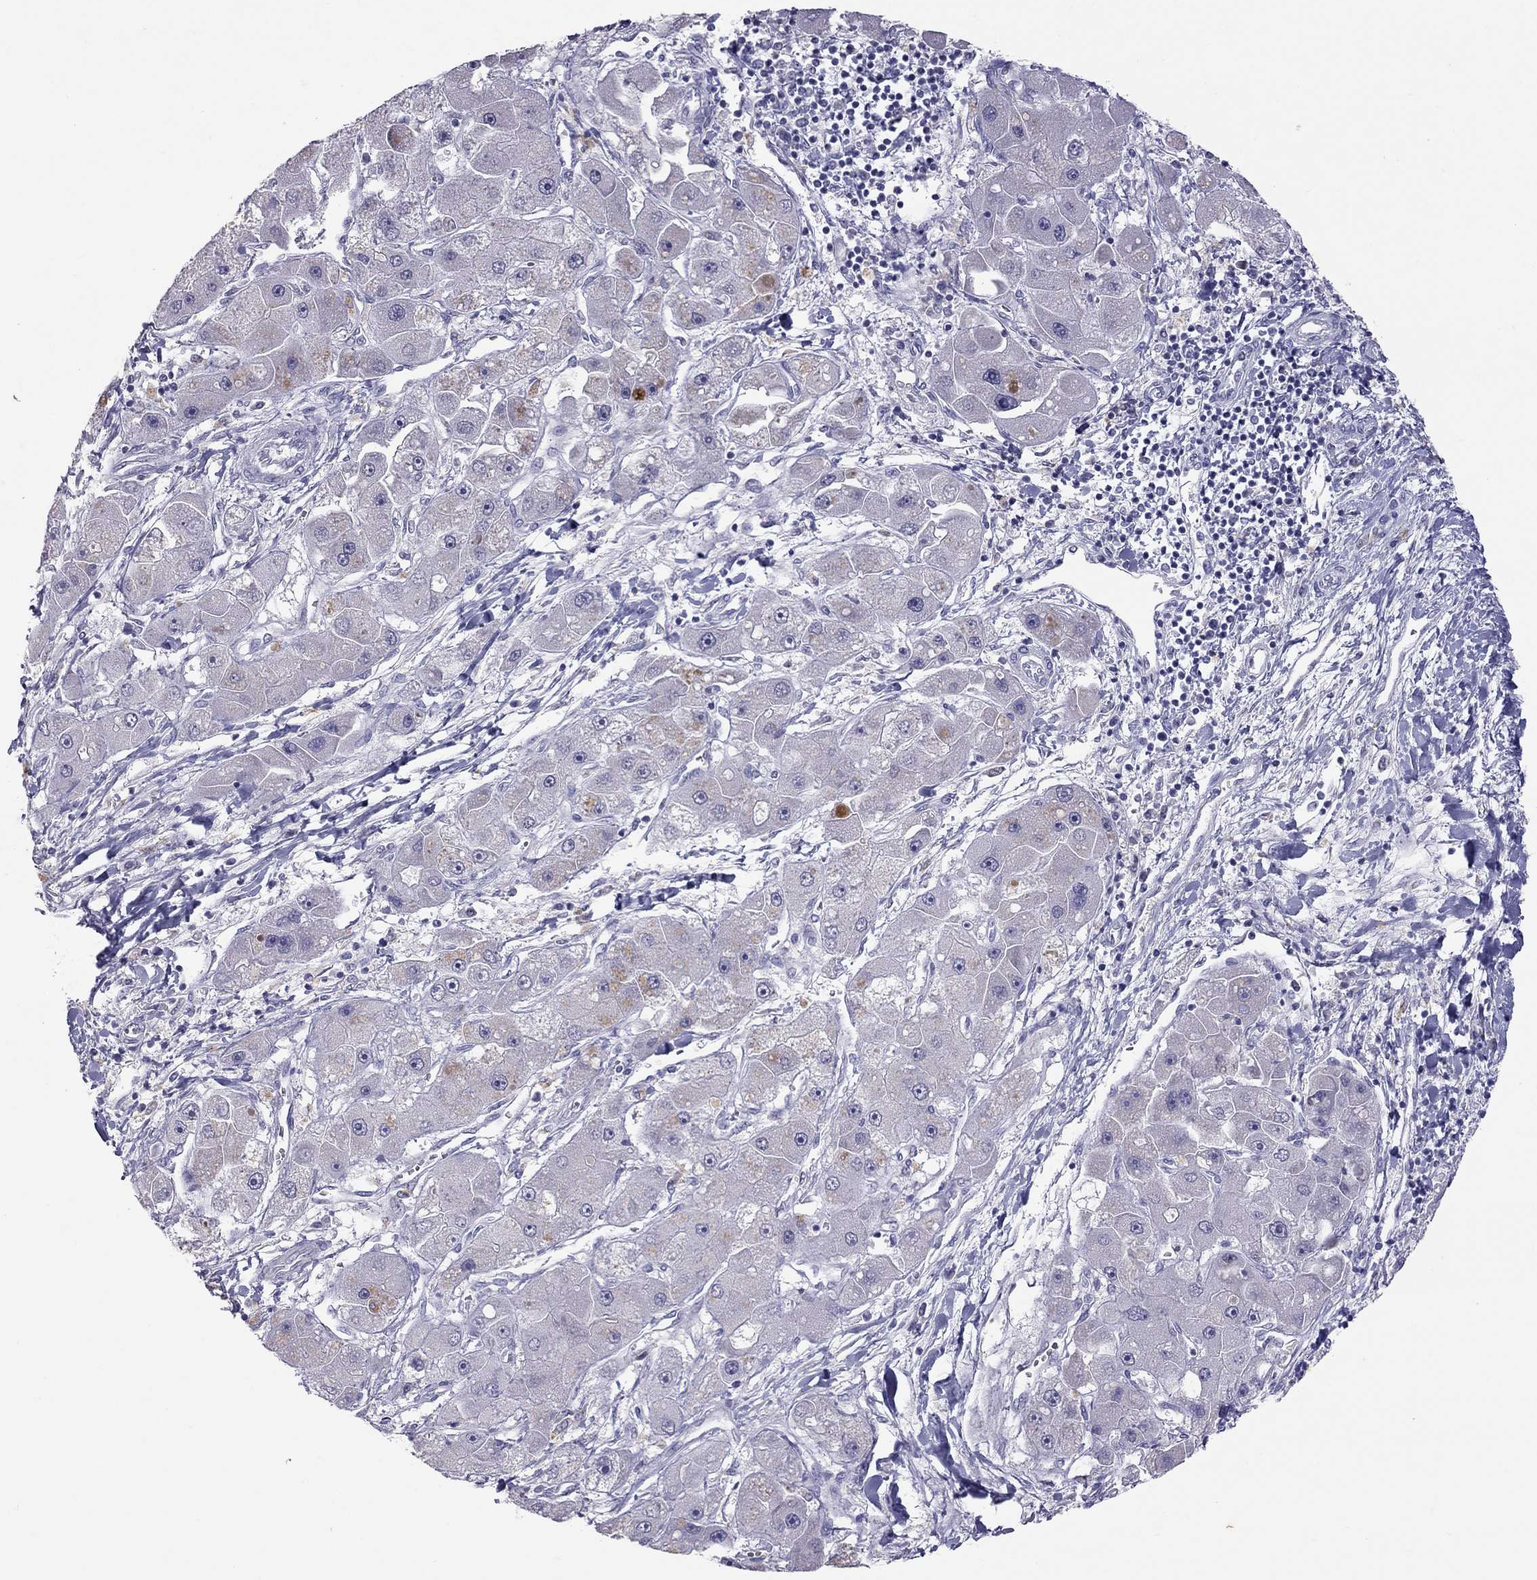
{"staining": {"intensity": "negative", "quantity": "none", "location": "none"}, "tissue": "liver cancer", "cell_type": "Tumor cells", "image_type": "cancer", "snomed": [{"axis": "morphology", "description": "Carcinoma, Hepatocellular, NOS"}, {"axis": "topography", "description": "Liver"}], "caption": "Liver cancer (hepatocellular carcinoma) was stained to show a protein in brown. There is no significant staining in tumor cells.", "gene": "MUC16", "patient": {"sex": "male", "age": 24}}